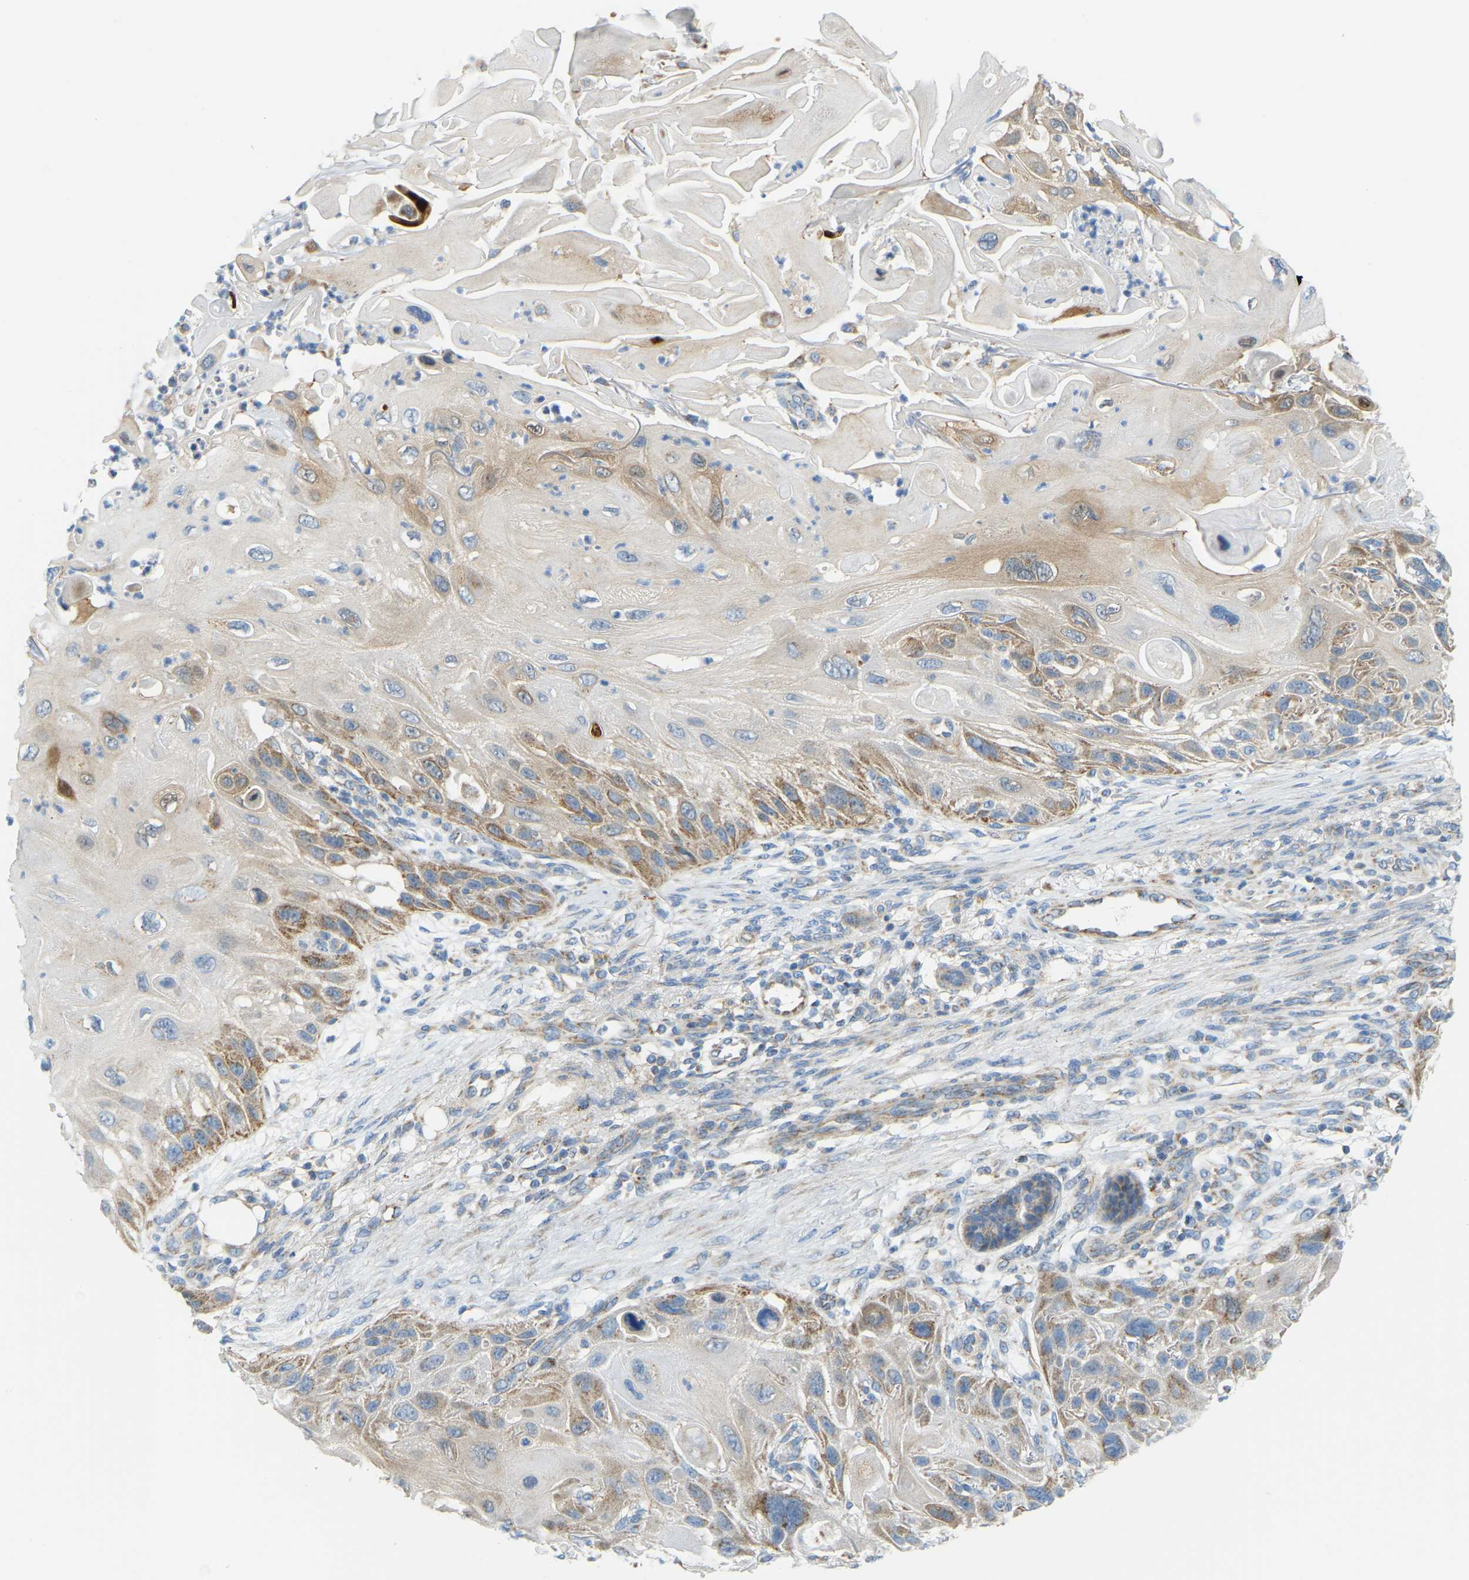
{"staining": {"intensity": "moderate", "quantity": "25%-75%", "location": "cytoplasmic/membranous"}, "tissue": "skin cancer", "cell_type": "Tumor cells", "image_type": "cancer", "snomed": [{"axis": "morphology", "description": "Squamous cell carcinoma, NOS"}, {"axis": "topography", "description": "Skin"}], "caption": "Tumor cells show medium levels of moderate cytoplasmic/membranous positivity in approximately 25%-75% of cells in human skin cancer.", "gene": "GDA", "patient": {"sex": "female", "age": 77}}